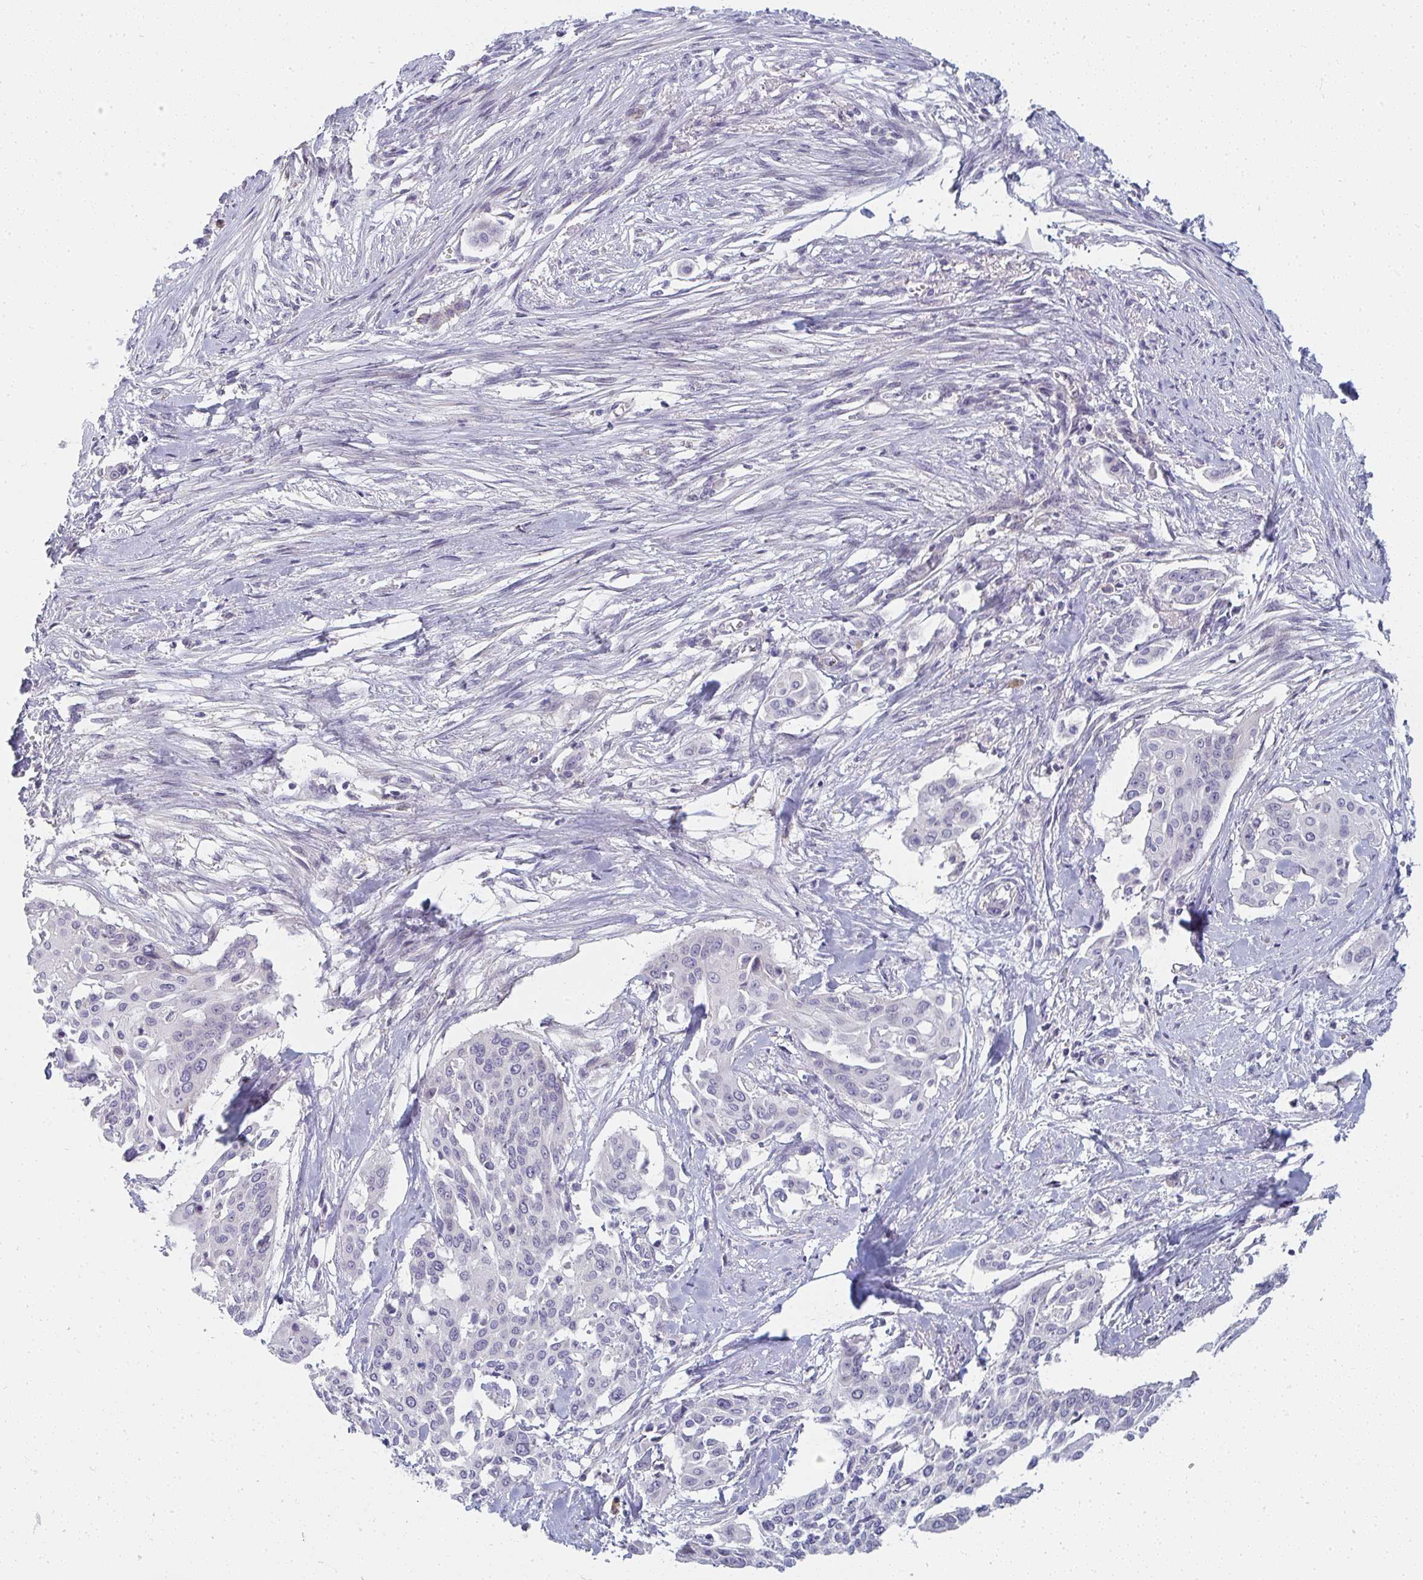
{"staining": {"intensity": "negative", "quantity": "none", "location": "none"}, "tissue": "cervical cancer", "cell_type": "Tumor cells", "image_type": "cancer", "snomed": [{"axis": "morphology", "description": "Squamous cell carcinoma, NOS"}, {"axis": "topography", "description": "Cervix"}], "caption": "An IHC image of cervical cancer (squamous cell carcinoma) is shown. There is no staining in tumor cells of cervical cancer (squamous cell carcinoma). (Brightfield microscopy of DAB (3,3'-diaminobenzidine) IHC at high magnification).", "gene": "SHB", "patient": {"sex": "female", "age": 44}}